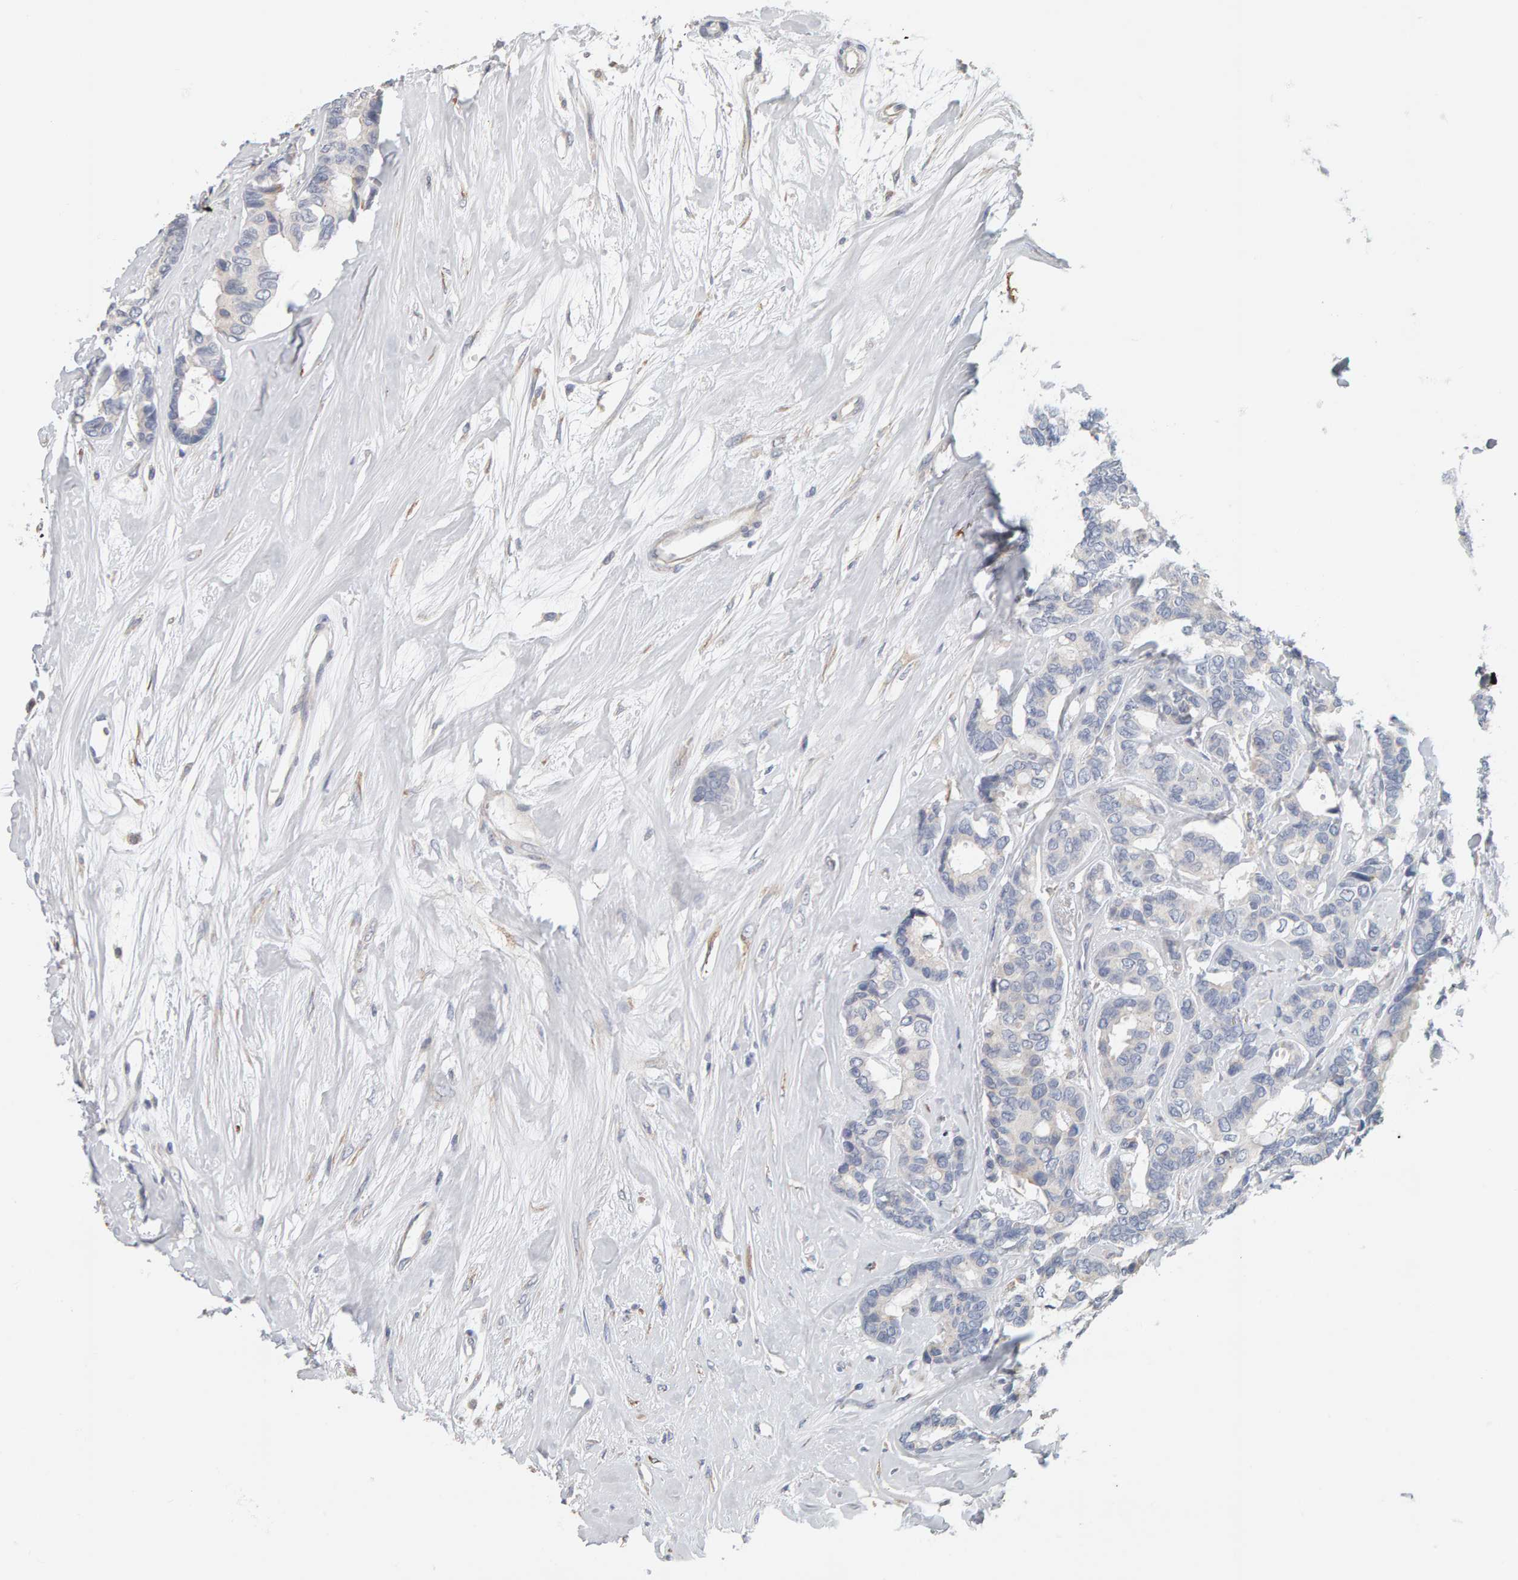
{"staining": {"intensity": "negative", "quantity": "none", "location": "none"}, "tissue": "breast cancer", "cell_type": "Tumor cells", "image_type": "cancer", "snomed": [{"axis": "morphology", "description": "Duct carcinoma"}, {"axis": "topography", "description": "Breast"}], "caption": "A high-resolution image shows IHC staining of intraductal carcinoma (breast), which demonstrates no significant expression in tumor cells.", "gene": "ADHFE1", "patient": {"sex": "female", "age": 87}}